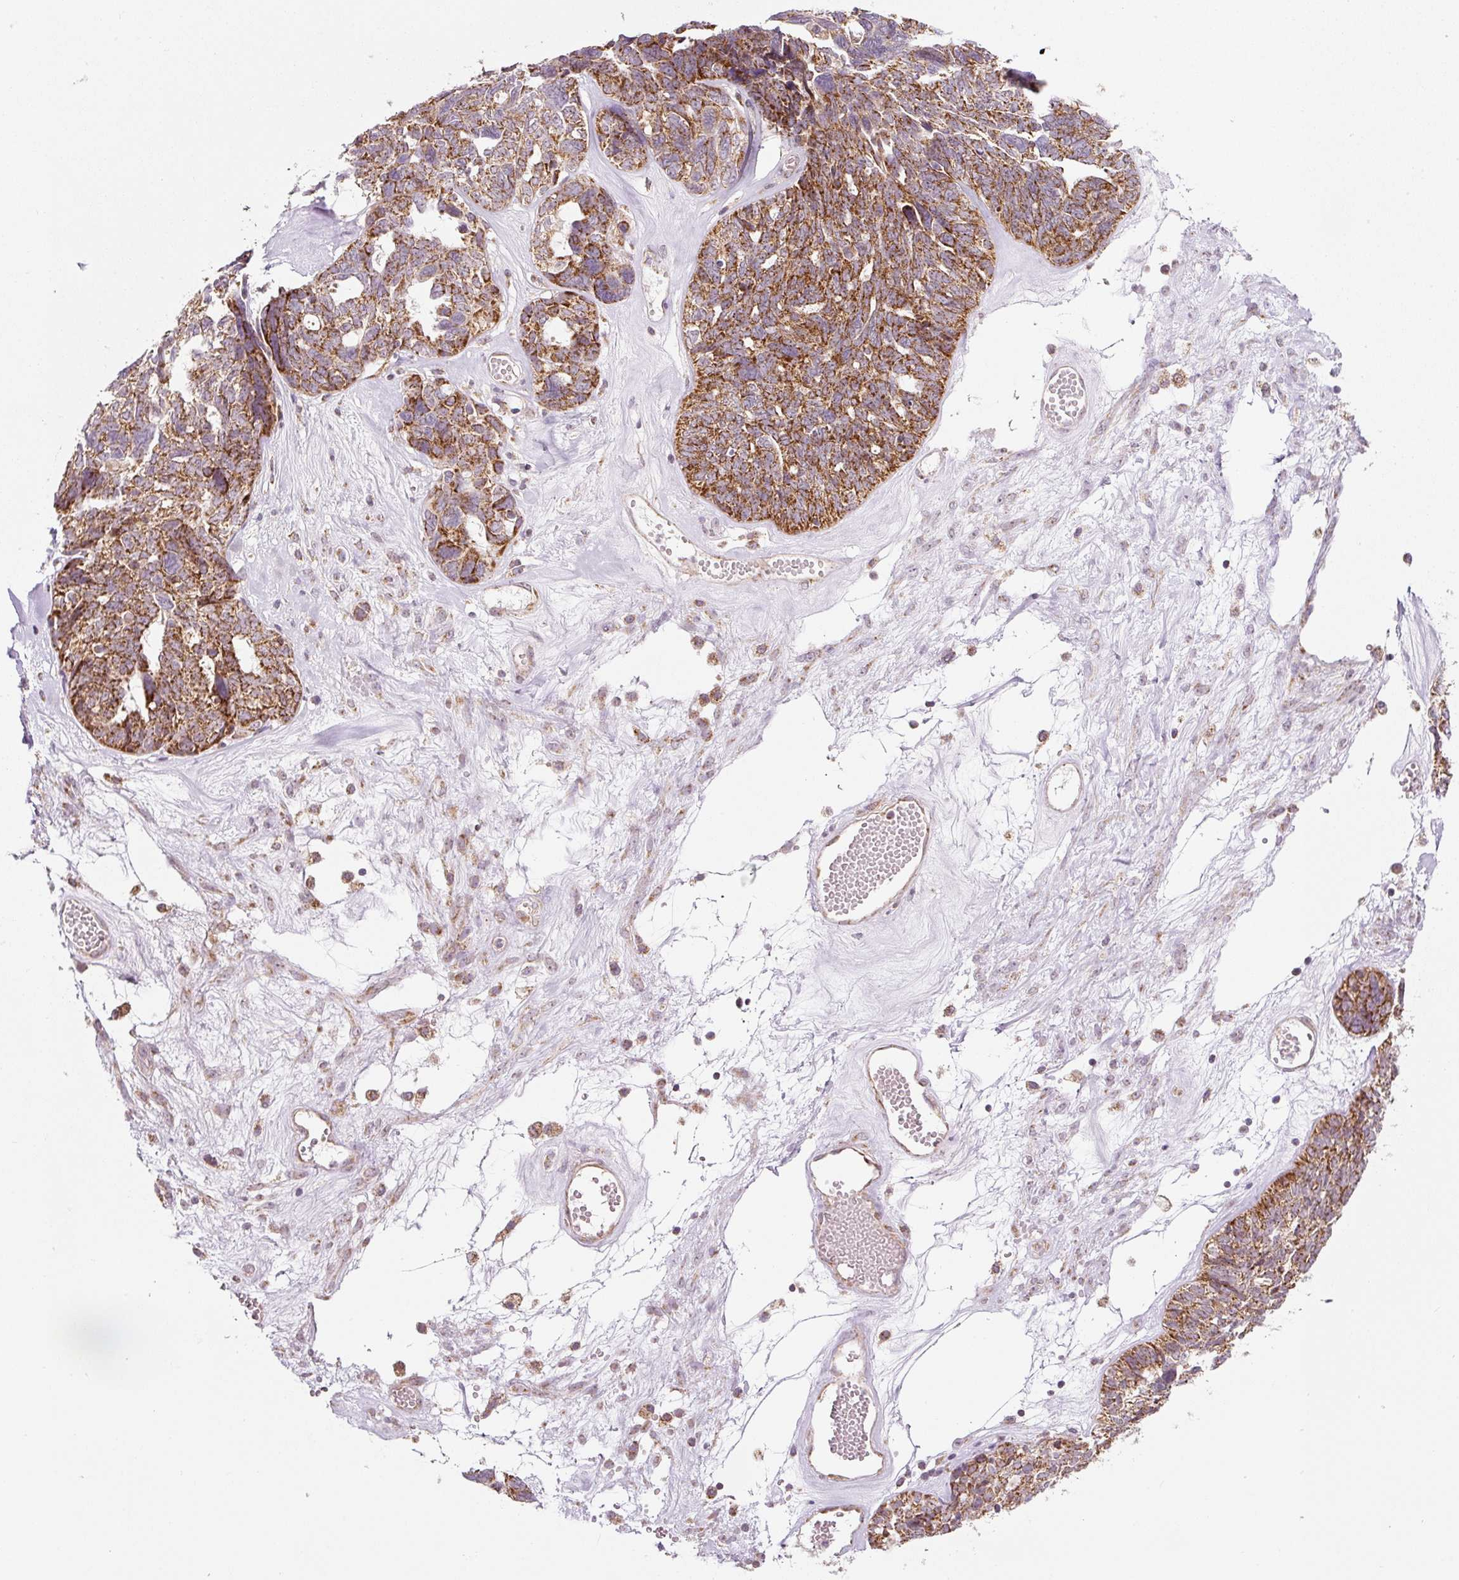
{"staining": {"intensity": "strong", "quantity": ">75%", "location": "cytoplasmic/membranous"}, "tissue": "ovarian cancer", "cell_type": "Tumor cells", "image_type": "cancer", "snomed": [{"axis": "morphology", "description": "Cystadenocarcinoma, serous, NOS"}, {"axis": "topography", "description": "Ovary"}], "caption": "A brown stain highlights strong cytoplasmic/membranous expression of a protein in ovarian cancer (serous cystadenocarcinoma) tumor cells.", "gene": "FAM78B", "patient": {"sex": "female", "age": 79}}